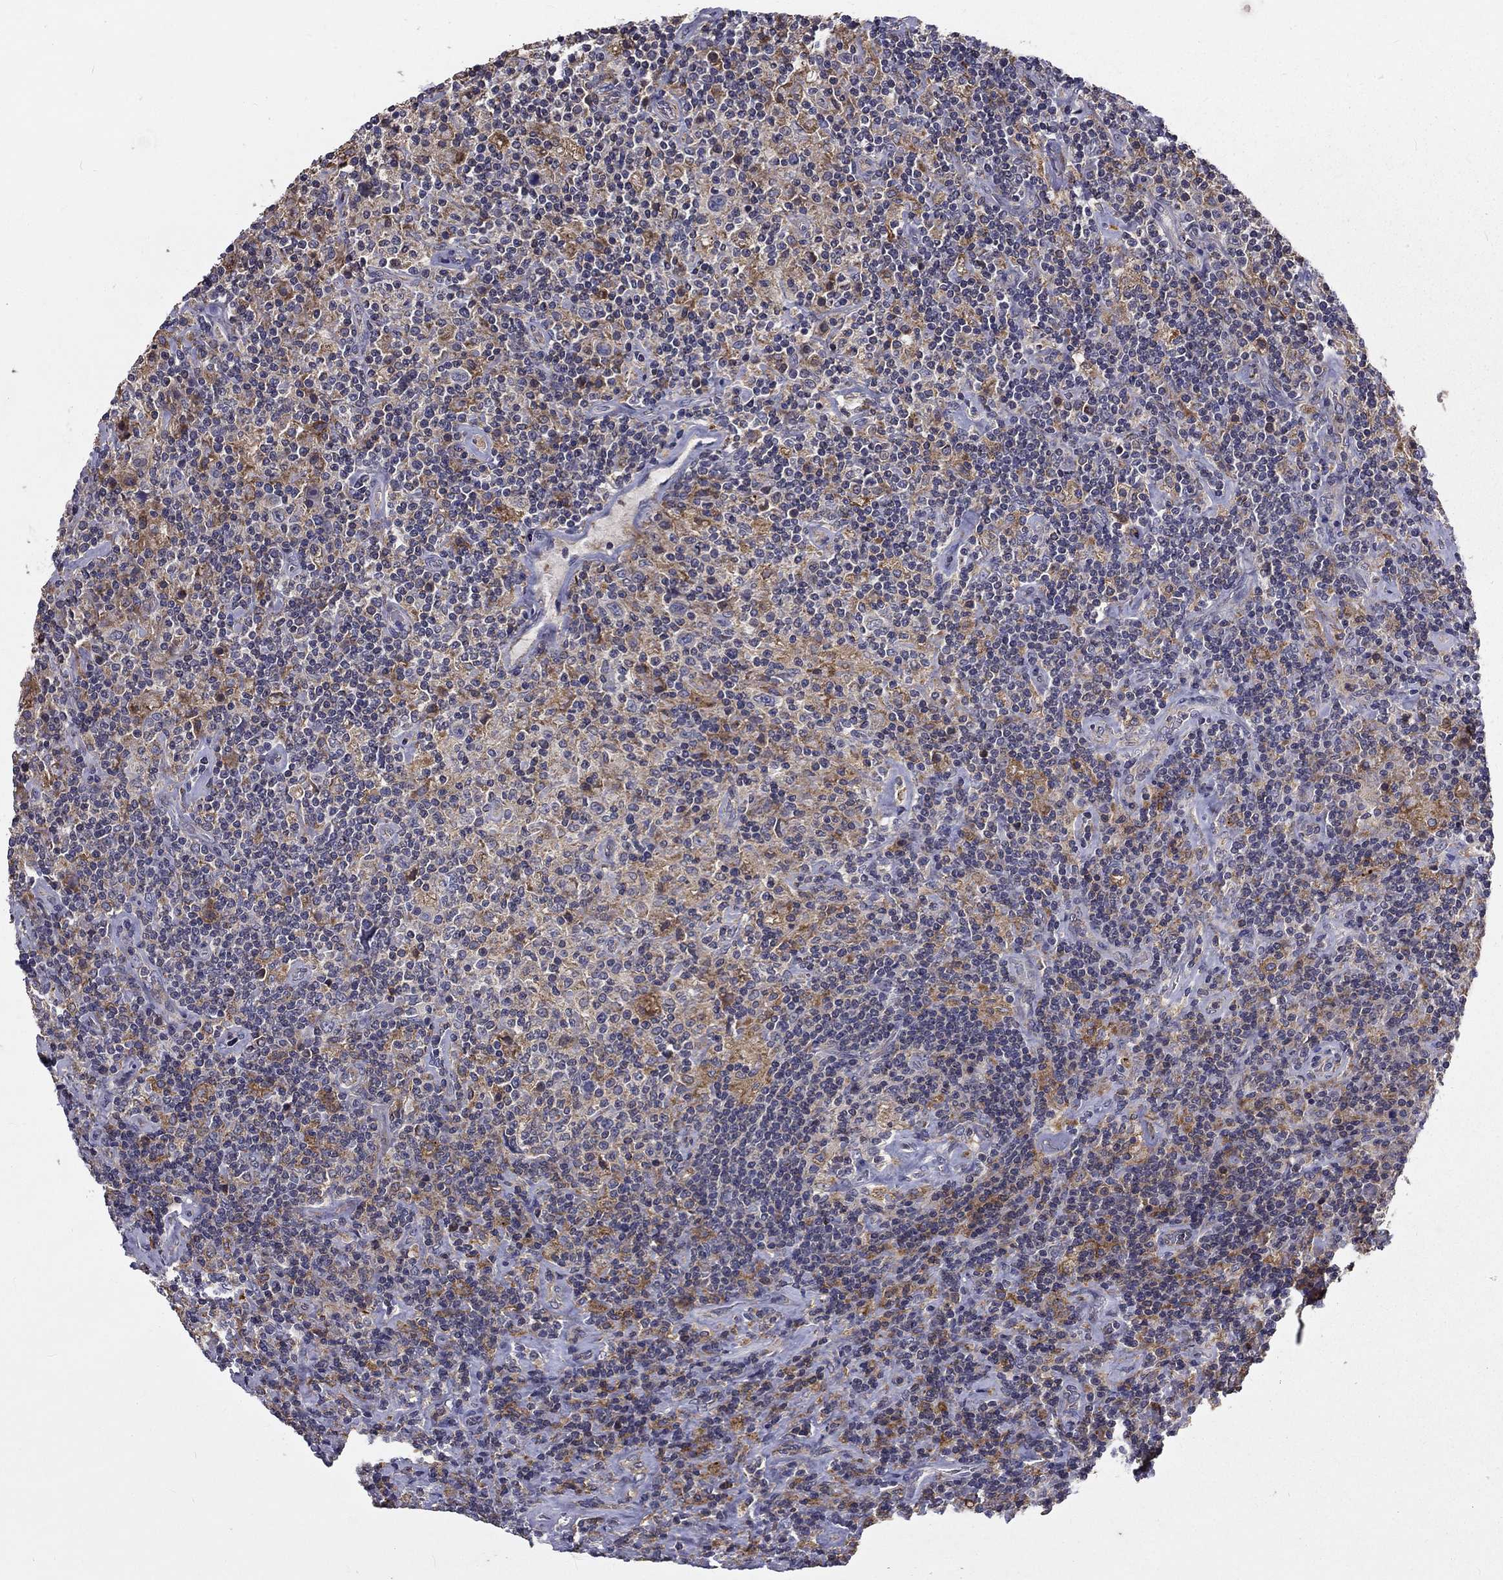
{"staining": {"intensity": "negative", "quantity": "none", "location": "none"}, "tissue": "lymphoma", "cell_type": "Tumor cells", "image_type": "cancer", "snomed": [{"axis": "morphology", "description": "Hodgkin's disease, NOS"}, {"axis": "topography", "description": "Lymph node"}], "caption": "DAB (3,3'-diaminobenzidine) immunohistochemical staining of Hodgkin's disease displays no significant expression in tumor cells.", "gene": "ALDH4A1", "patient": {"sex": "male", "age": 70}}